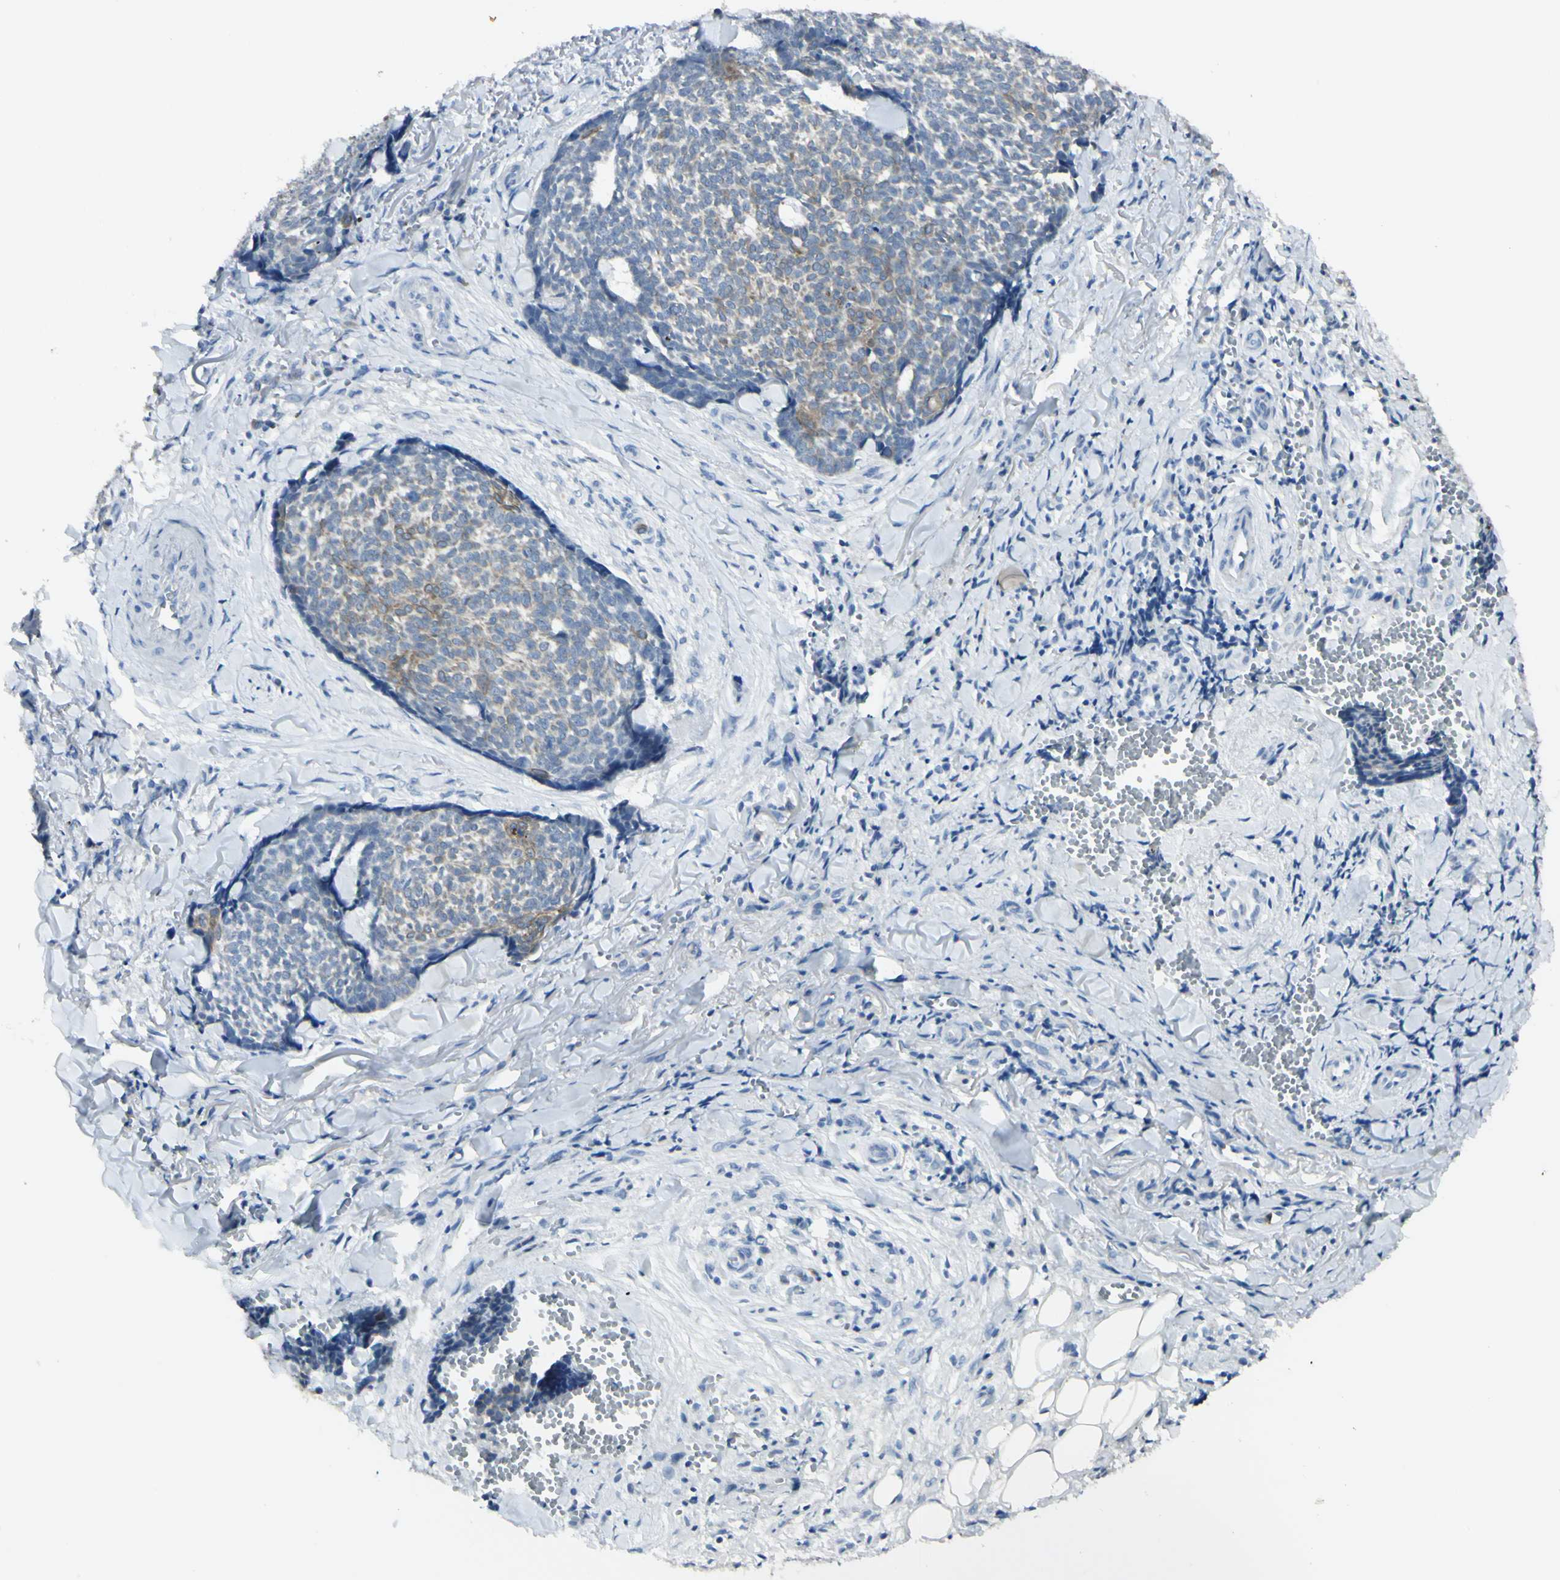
{"staining": {"intensity": "moderate", "quantity": "<25%", "location": "cytoplasmic/membranous,nuclear"}, "tissue": "skin cancer", "cell_type": "Tumor cells", "image_type": "cancer", "snomed": [{"axis": "morphology", "description": "Basal cell carcinoma"}, {"axis": "topography", "description": "Skin"}], "caption": "Skin cancer (basal cell carcinoma) stained with DAB (3,3'-diaminobenzidine) IHC demonstrates low levels of moderate cytoplasmic/membranous and nuclear staining in approximately <25% of tumor cells. (DAB (3,3'-diaminobenzidine) = brown stain, brightfield microscopy at high magnification).", "gene": "ZNF557", "patient": {"sex": "male", "age": 84}}